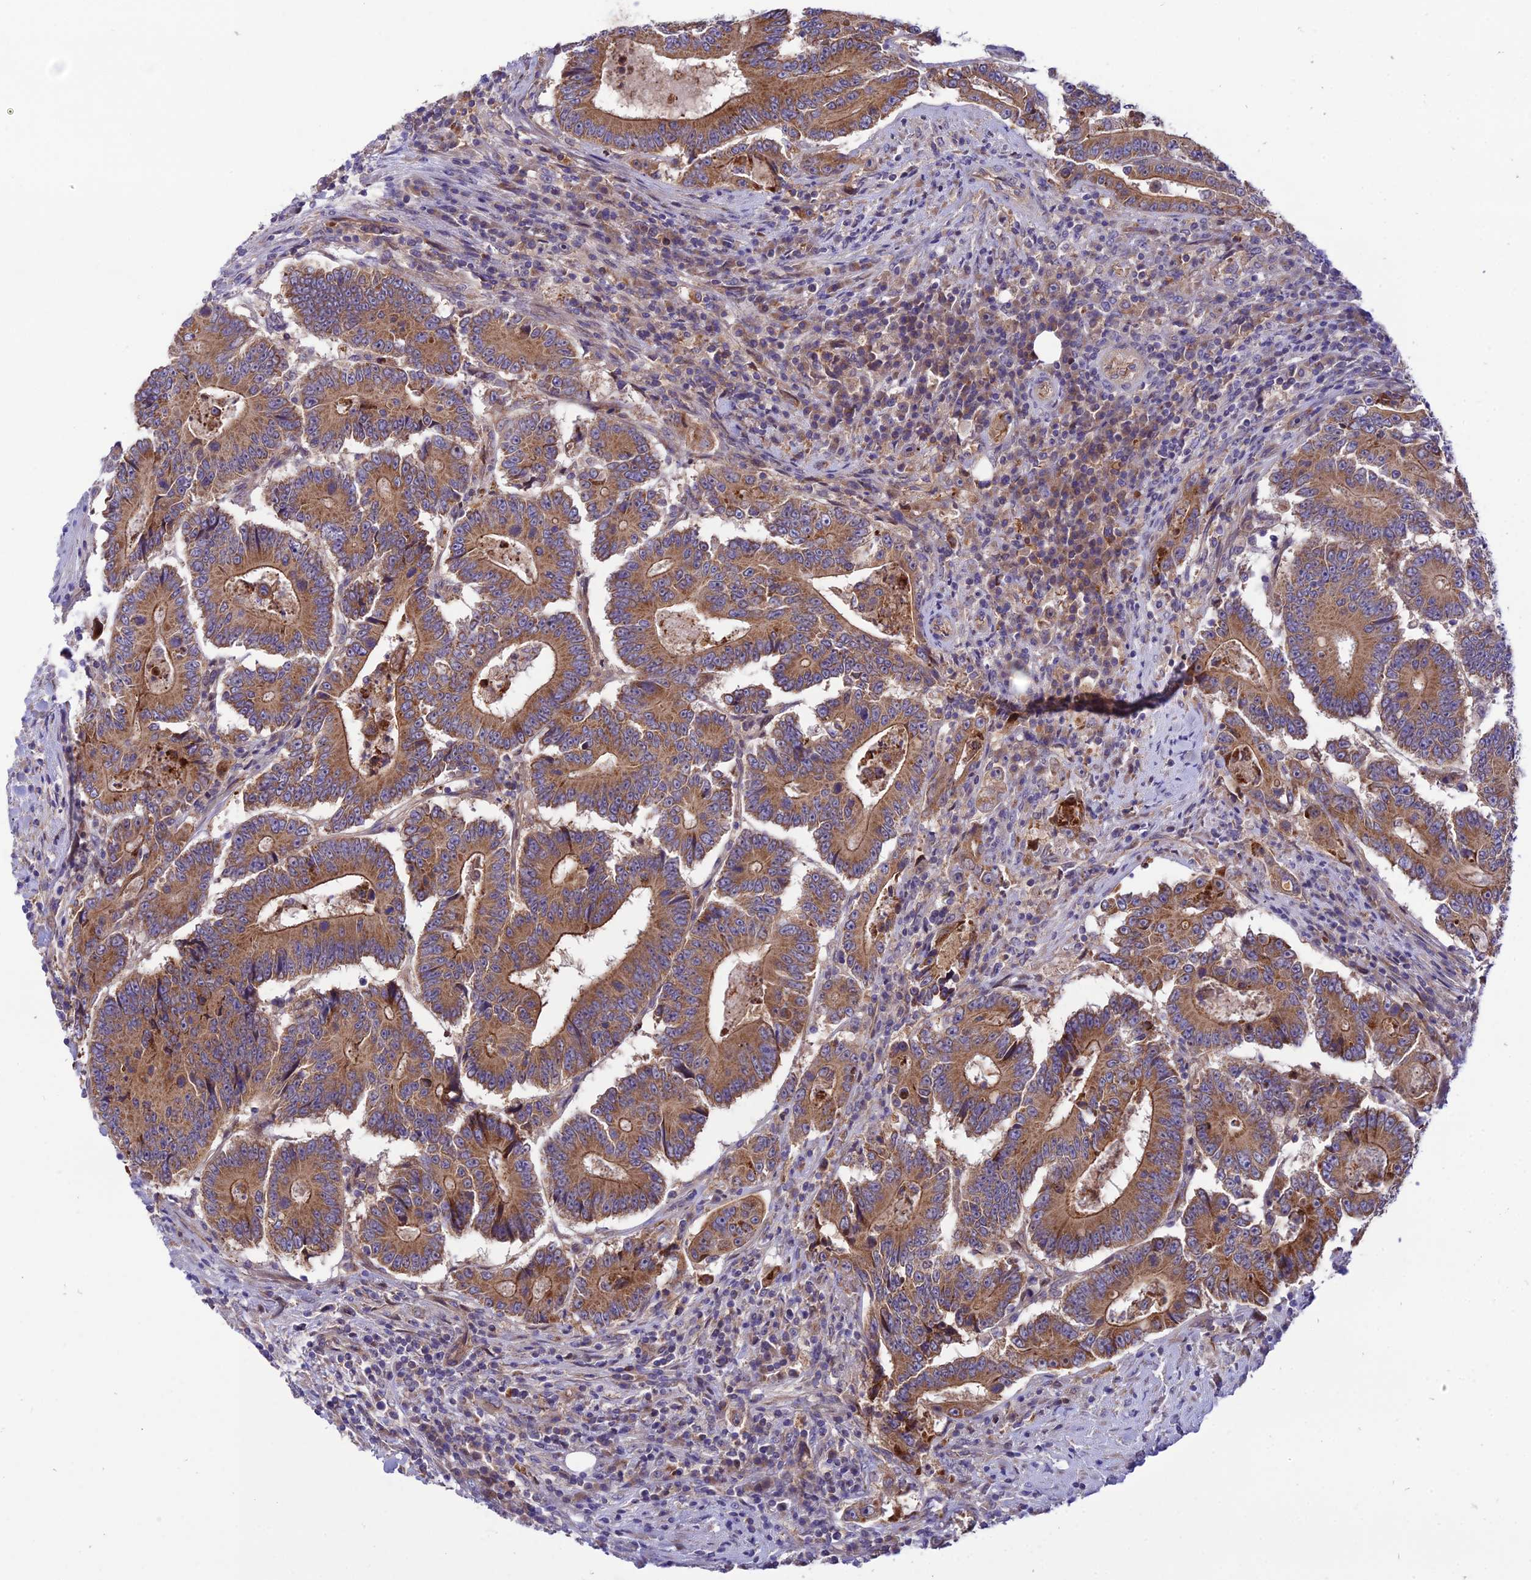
{"staining": {"intensity": "strong", "quantity": ">75%", "location": "cytoplasmic/membranous"}, "tissue": "colorectal cancer", "cell_type": "Tumor cells", "image_type": "cancer", "snomed": [{"axis": "morphology", "description": "Adenocarcinoma, NOS"}, {"axis": "topography", "description": "Colon"}], "caption": "IHC (DAB (3,3'-diaminobenzidine)) staining of human adenocarcinoma (colorectal) exhibits strong cytoplasmic/membranous protein staining in about >75% of tumor cells.", "gene": "TRIM43B", "patient": {"sex": "male", "age": 83}}